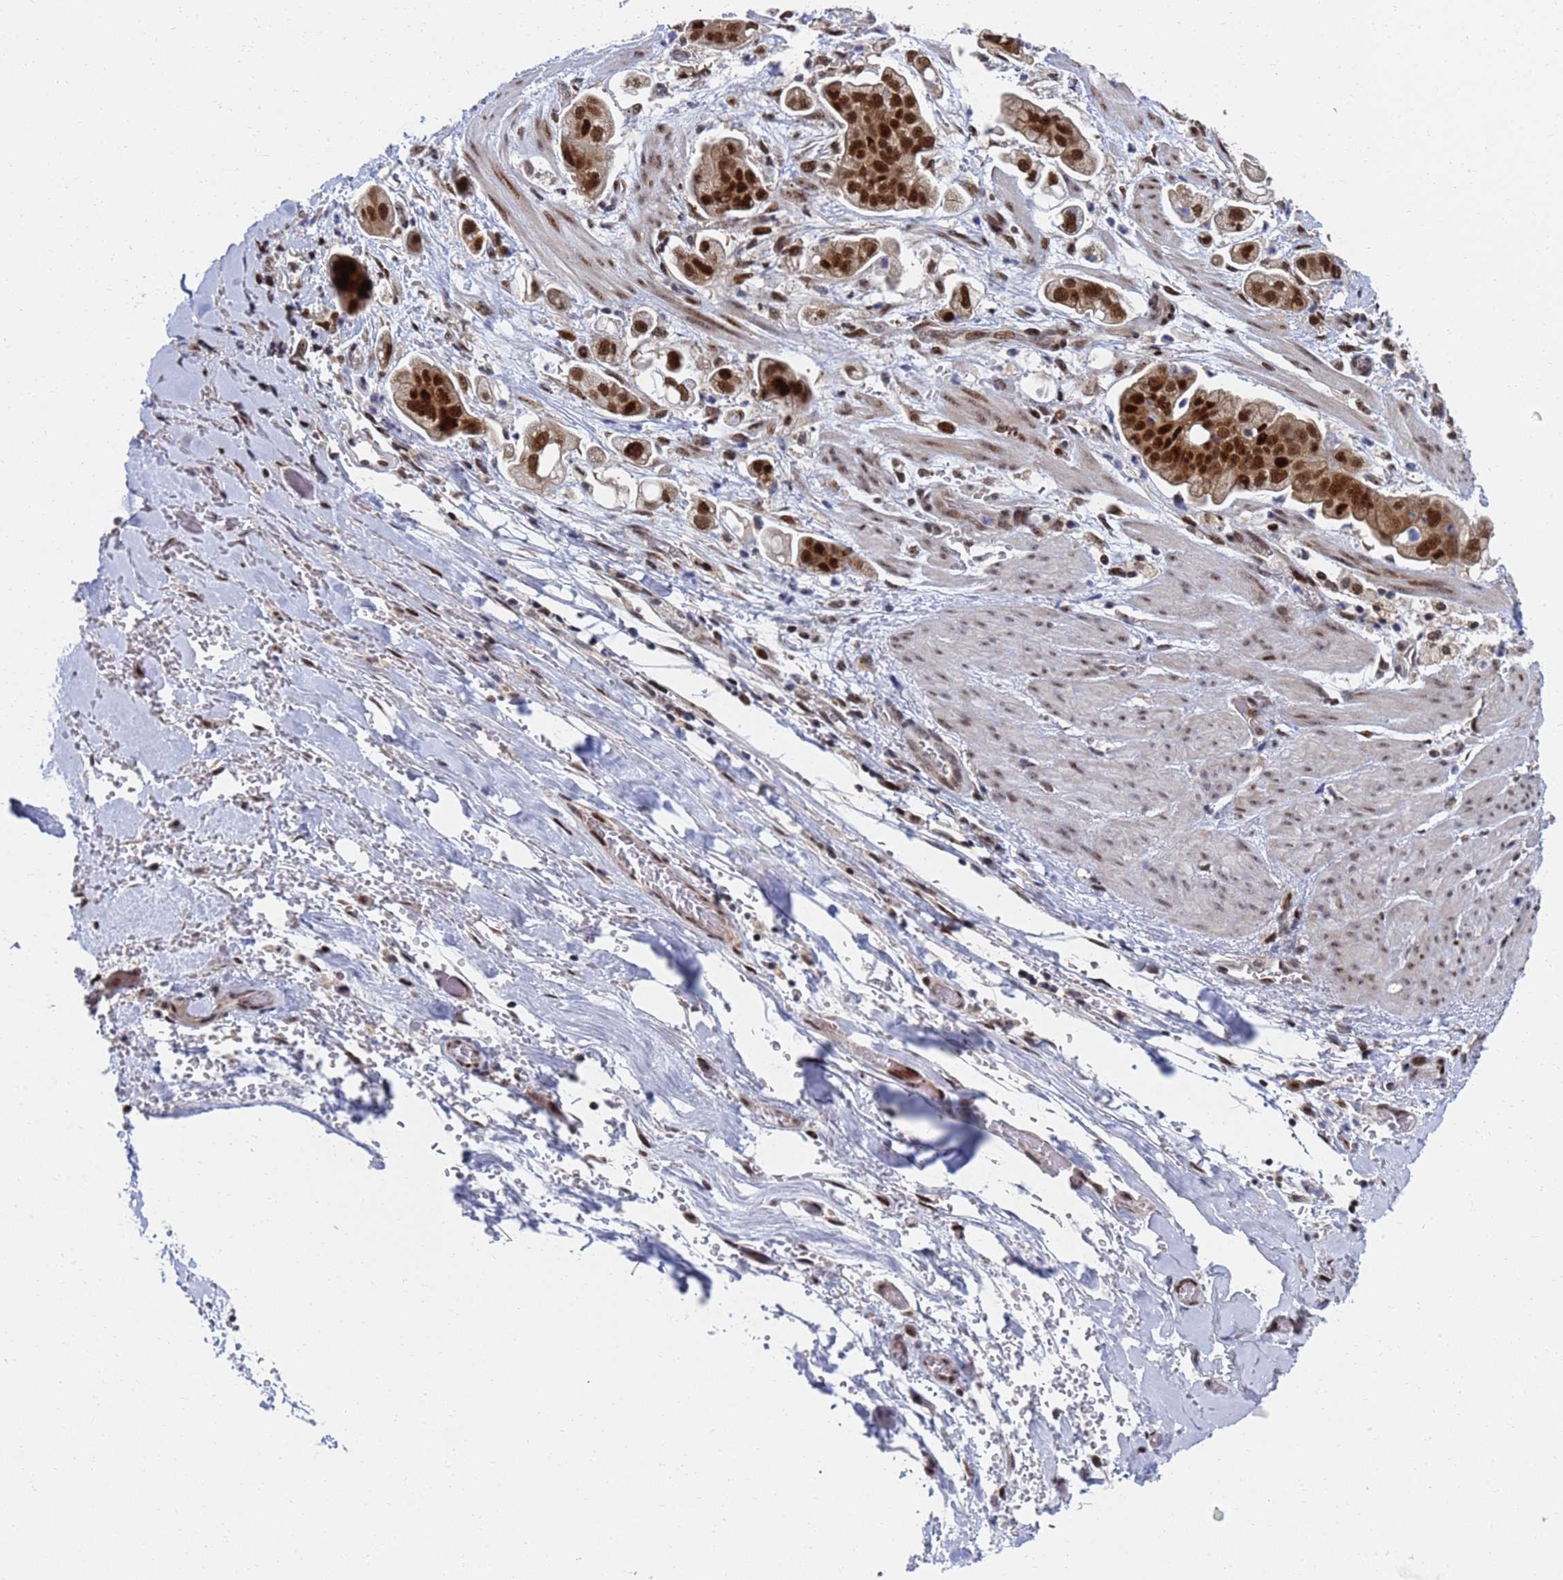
{"staining": {"intensity": "strong", "quantity": ">75%", "location": "nuclear"}, "tissue": "stomach cancer", "cell_type": "Tumor cells", "image_type": "cancer", "snomed": [{"axis": "morphology", "description": "Adenocarcinoma, NOS"}, {"axis": "topography", "description": "Stomach"}], "caption": "DAB (3,3'-diaminobenzidine) immunohistochemical staining of stomach cancer (adenocarcinoma) reveals strong nuclear protein expression in approximately >75% of tumor cells. The staining was performed using DAB (3,3'-diaminobenzidine) to visualize the protein expression in brown, while the nuclei were stained in blue with hematoxylin (Magnification: 20x).", "gene": "AP5Z1", "patient": {"sex": "male", "age": 62}}